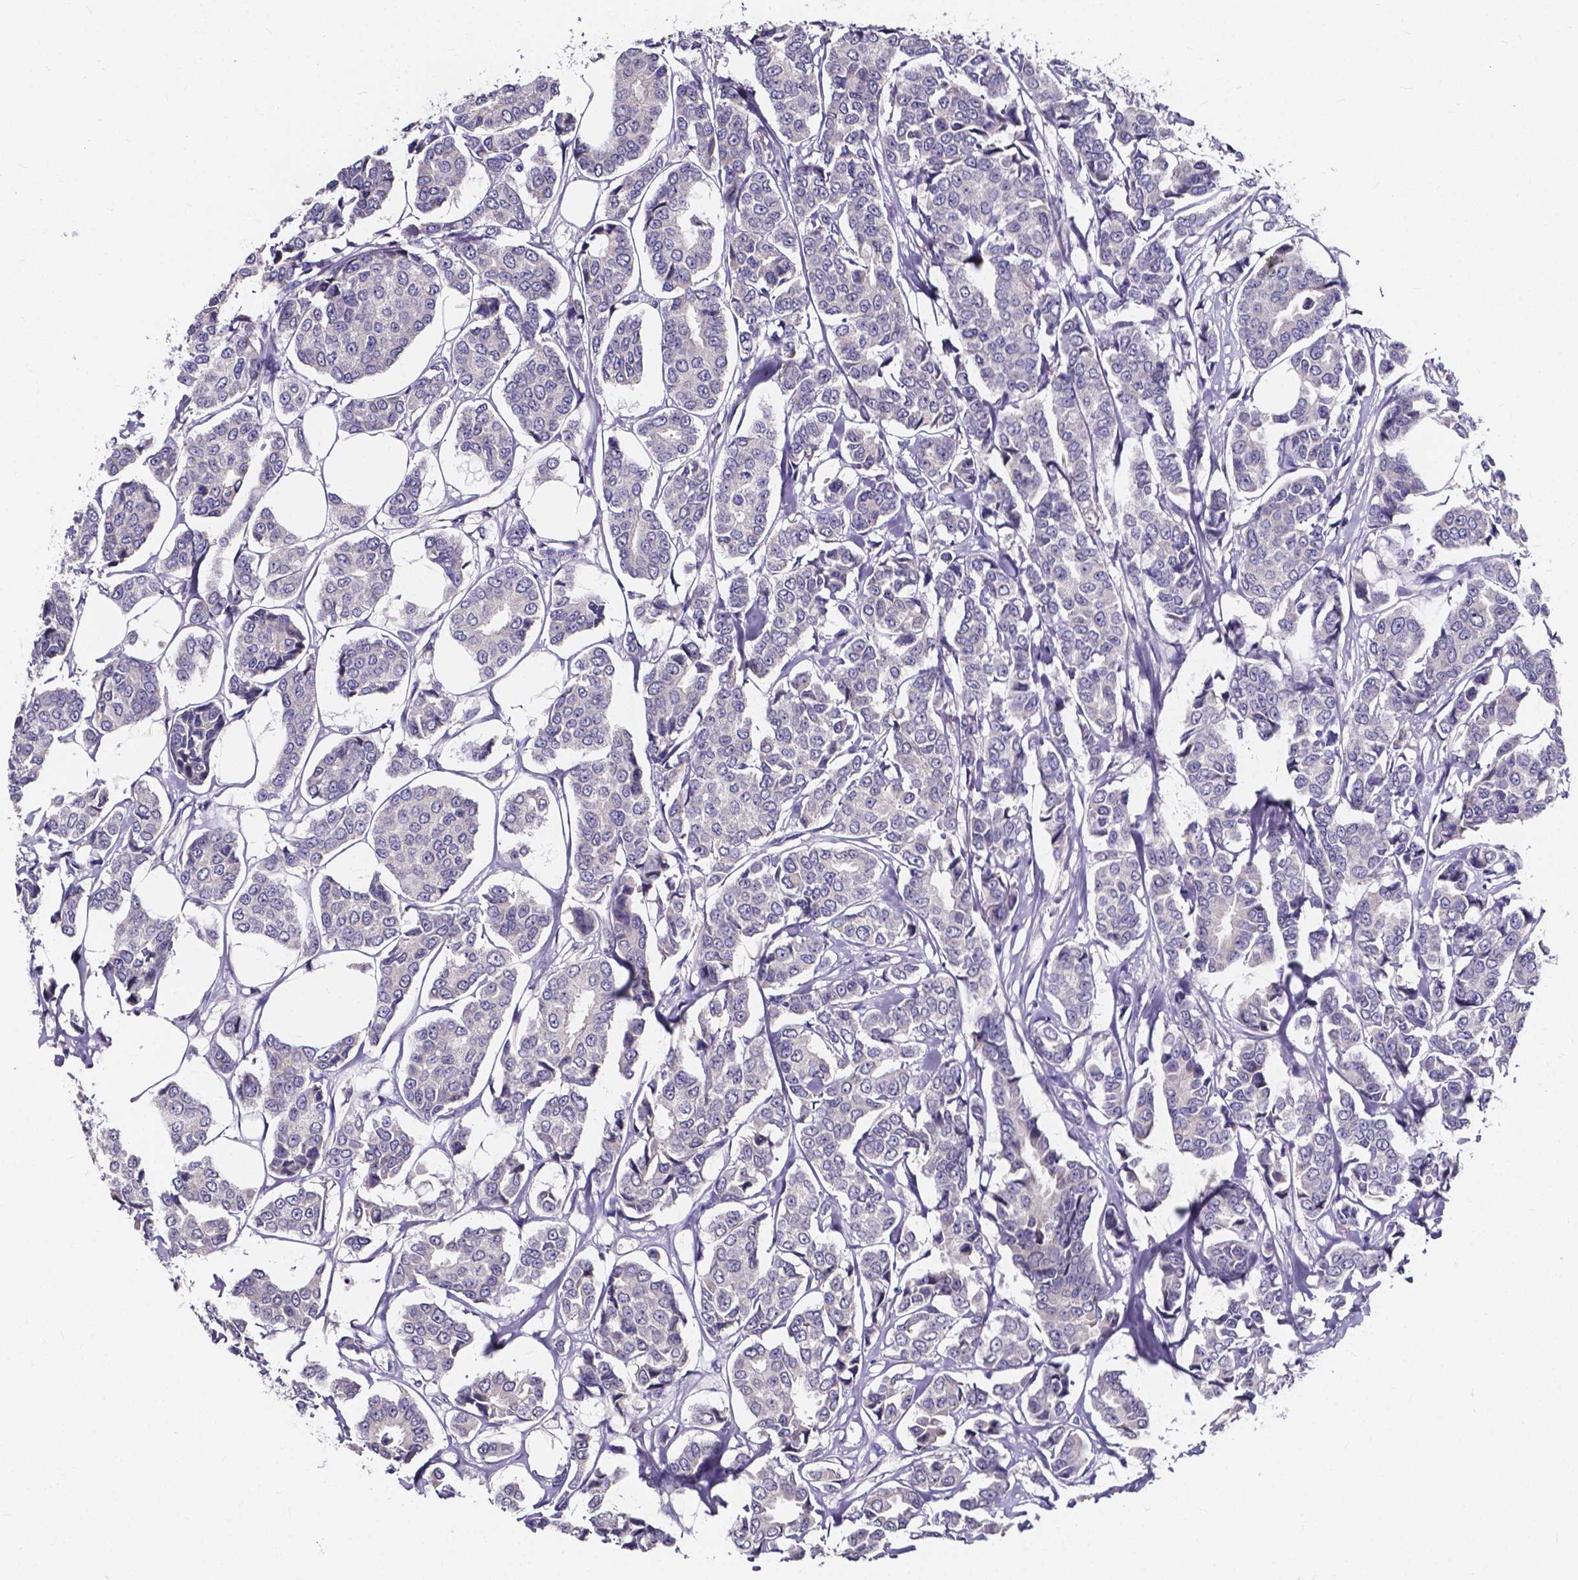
{"staining": {"intensity": "negative", "quantity": "none", "location": "none"}, "tissue": "breast cancer", "cell_type": "Tumor cells", "image_type": "cancer", "snomed": [{"axis": "morphology", "description": "Duct carcinoma"}, {"axis": "topography", "description": "Breast"}], "caption": "Tumor cells show no significant positivity in breast cancer.", "gene": "SPOCD1", "patient": {"sex": "female", "age": 94}}